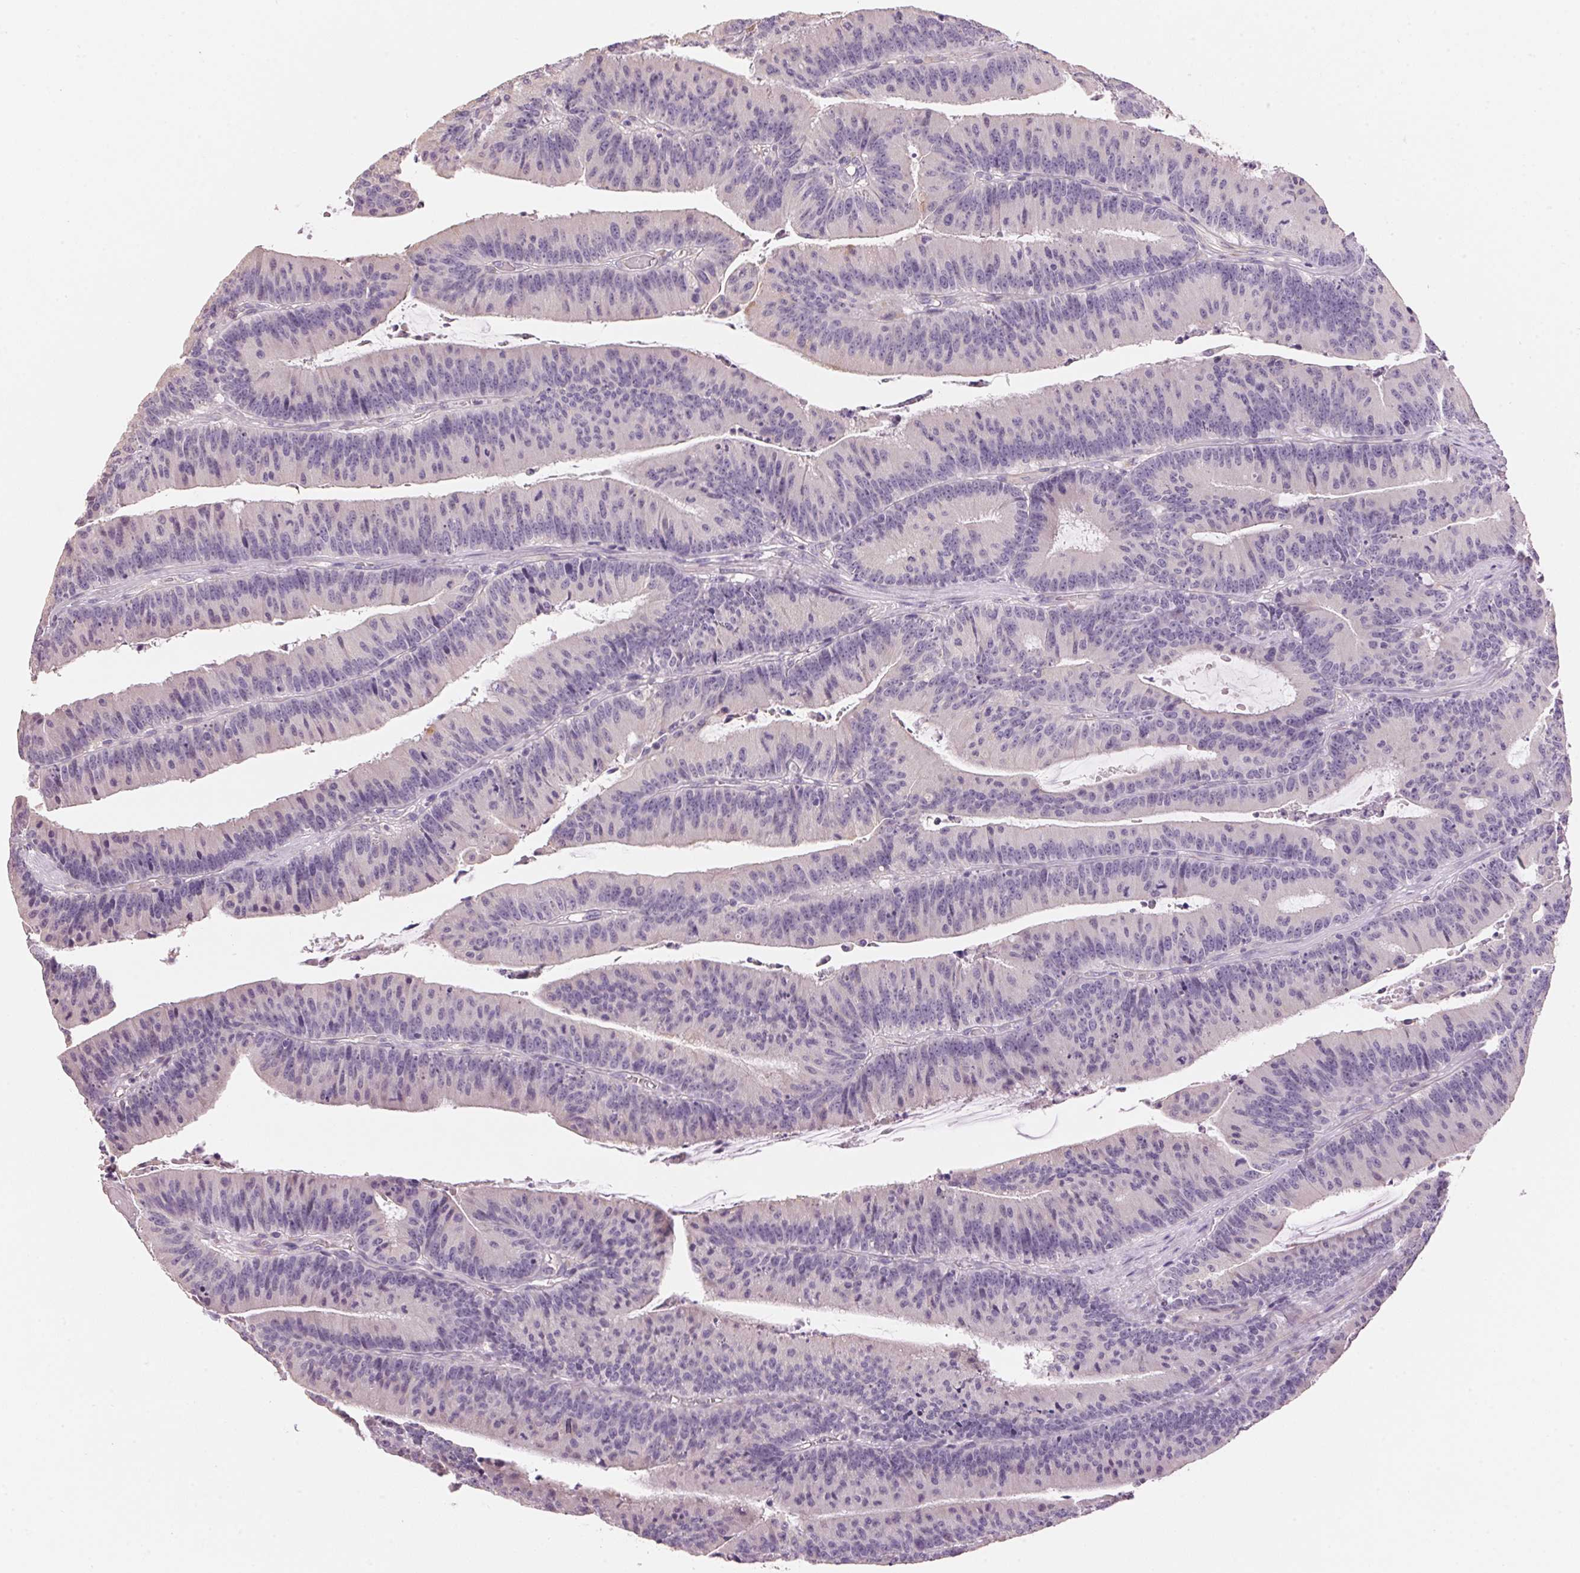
{"staining": {"intensity": "negative", "quantity": "none", "location": "none"}, "tissue": "colorectal cancer", "cell_type": "Tumor cells", "image_type": "cancer", "snomed": [{"axis": "morphology", "description": "Adenocarcinoma, NOS"}, {"axis": "topography", "description": "Colon"}], "caption": "A histopathology image of colorectal adenocarcinoma stained for a protein reveals no brown staining in tumor cells.", "gene": "LYZL6", "patient": {"sex": "female", "age": 78}}